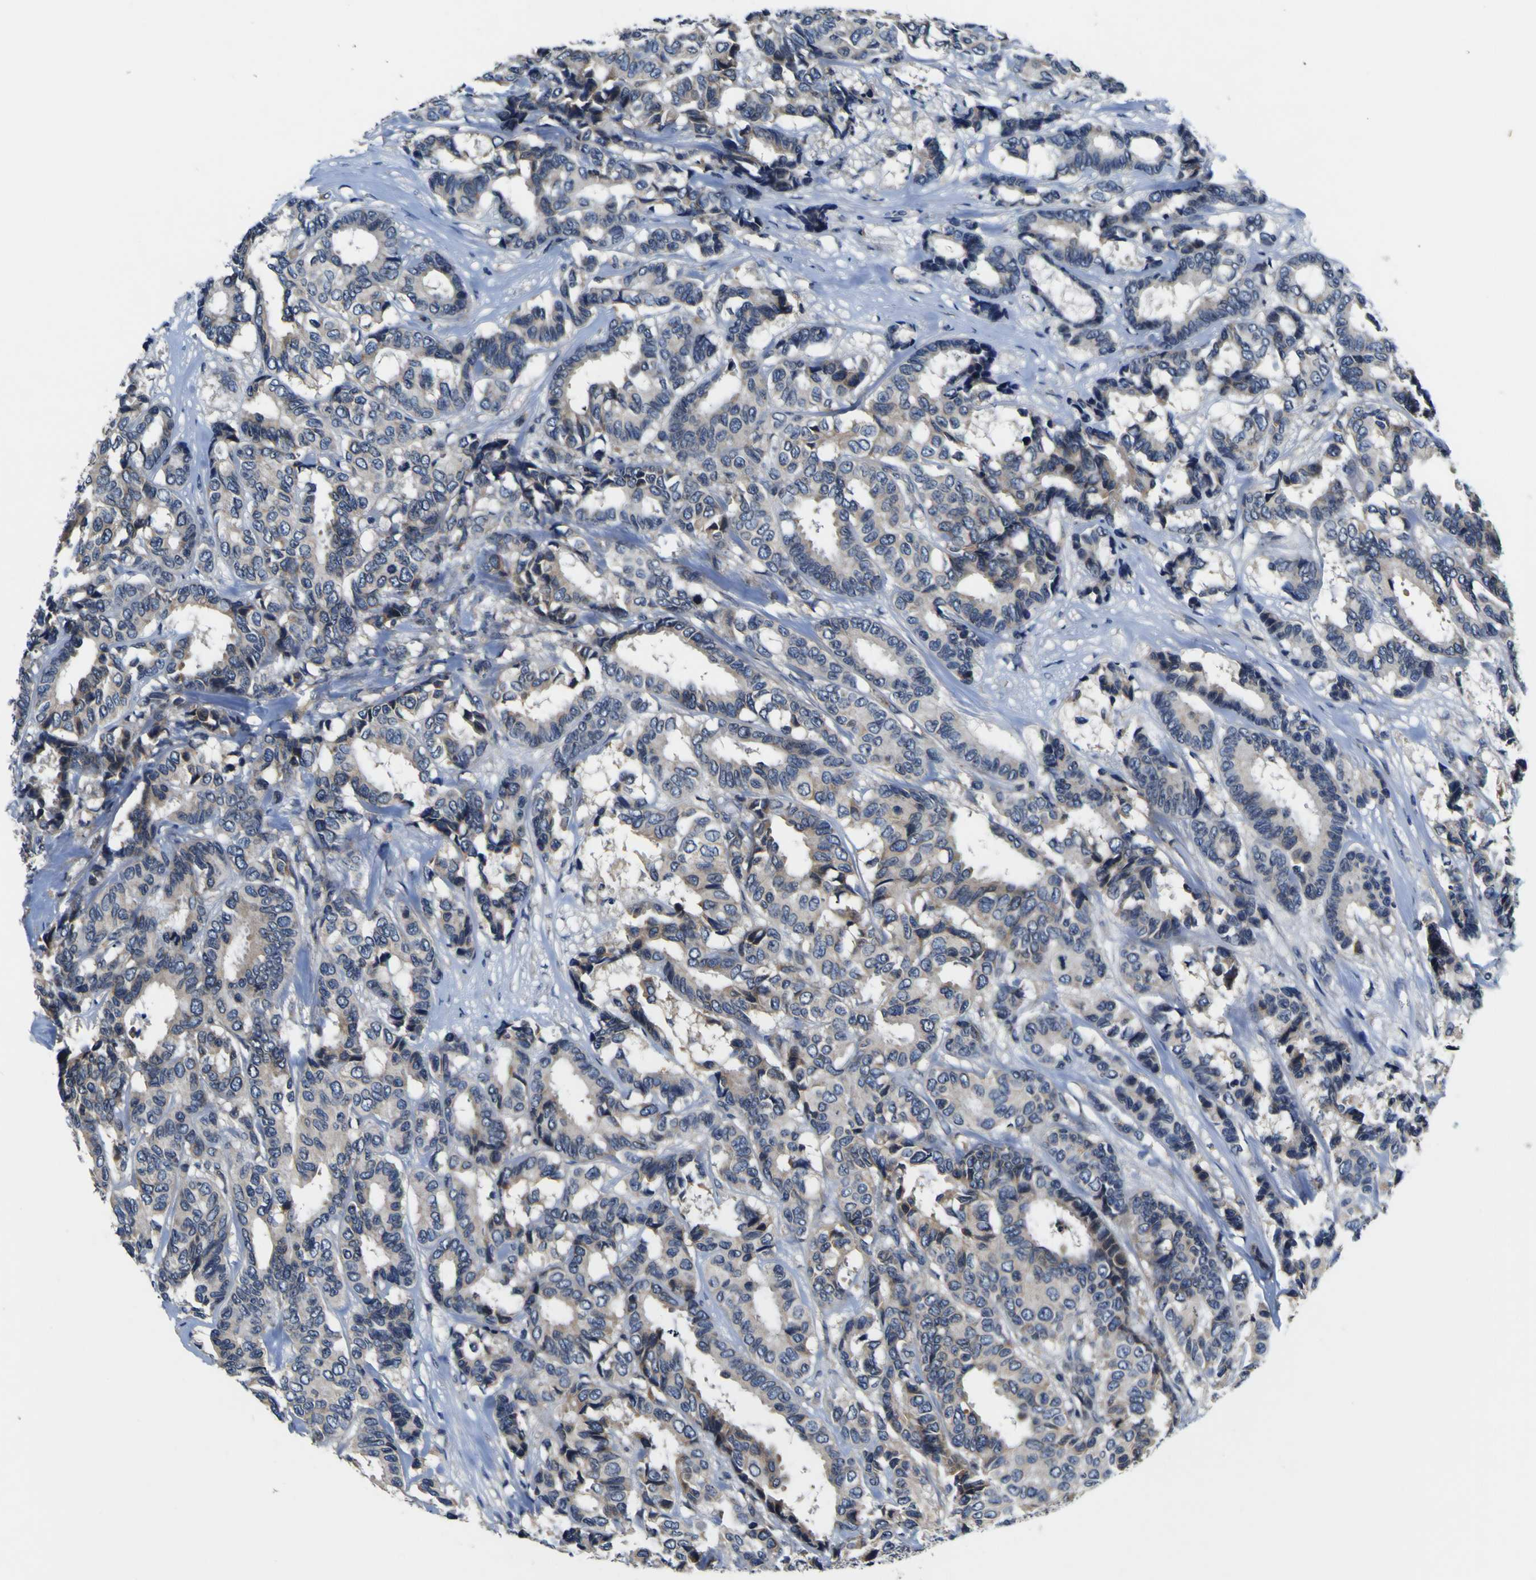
{"staining": {"intensity": "weak", "quantity": "<25%", "location": "cytoplasmic/membranous"}, "tissue": "breast cancer", "cell_type": "Tumor cells", "image_type": "cancer", "snomed": [{"axis": "morphology", "description": "Duct carcinoma"}, {"axis": "topography", "description": "Breast"}], "caption": "Immunohistochemistry (IHC) histopathology image of human breast cancer stained for a protein (brown), which exhibits no expression in tumor cells. Brightfield microscopy of immunohistochemistry (IHC) stained with DAB (brown) and hematoxylin (blue), captured at high magnification.", "gene": "EPHB4", "patient": {"sex": "female", "age": 87}}